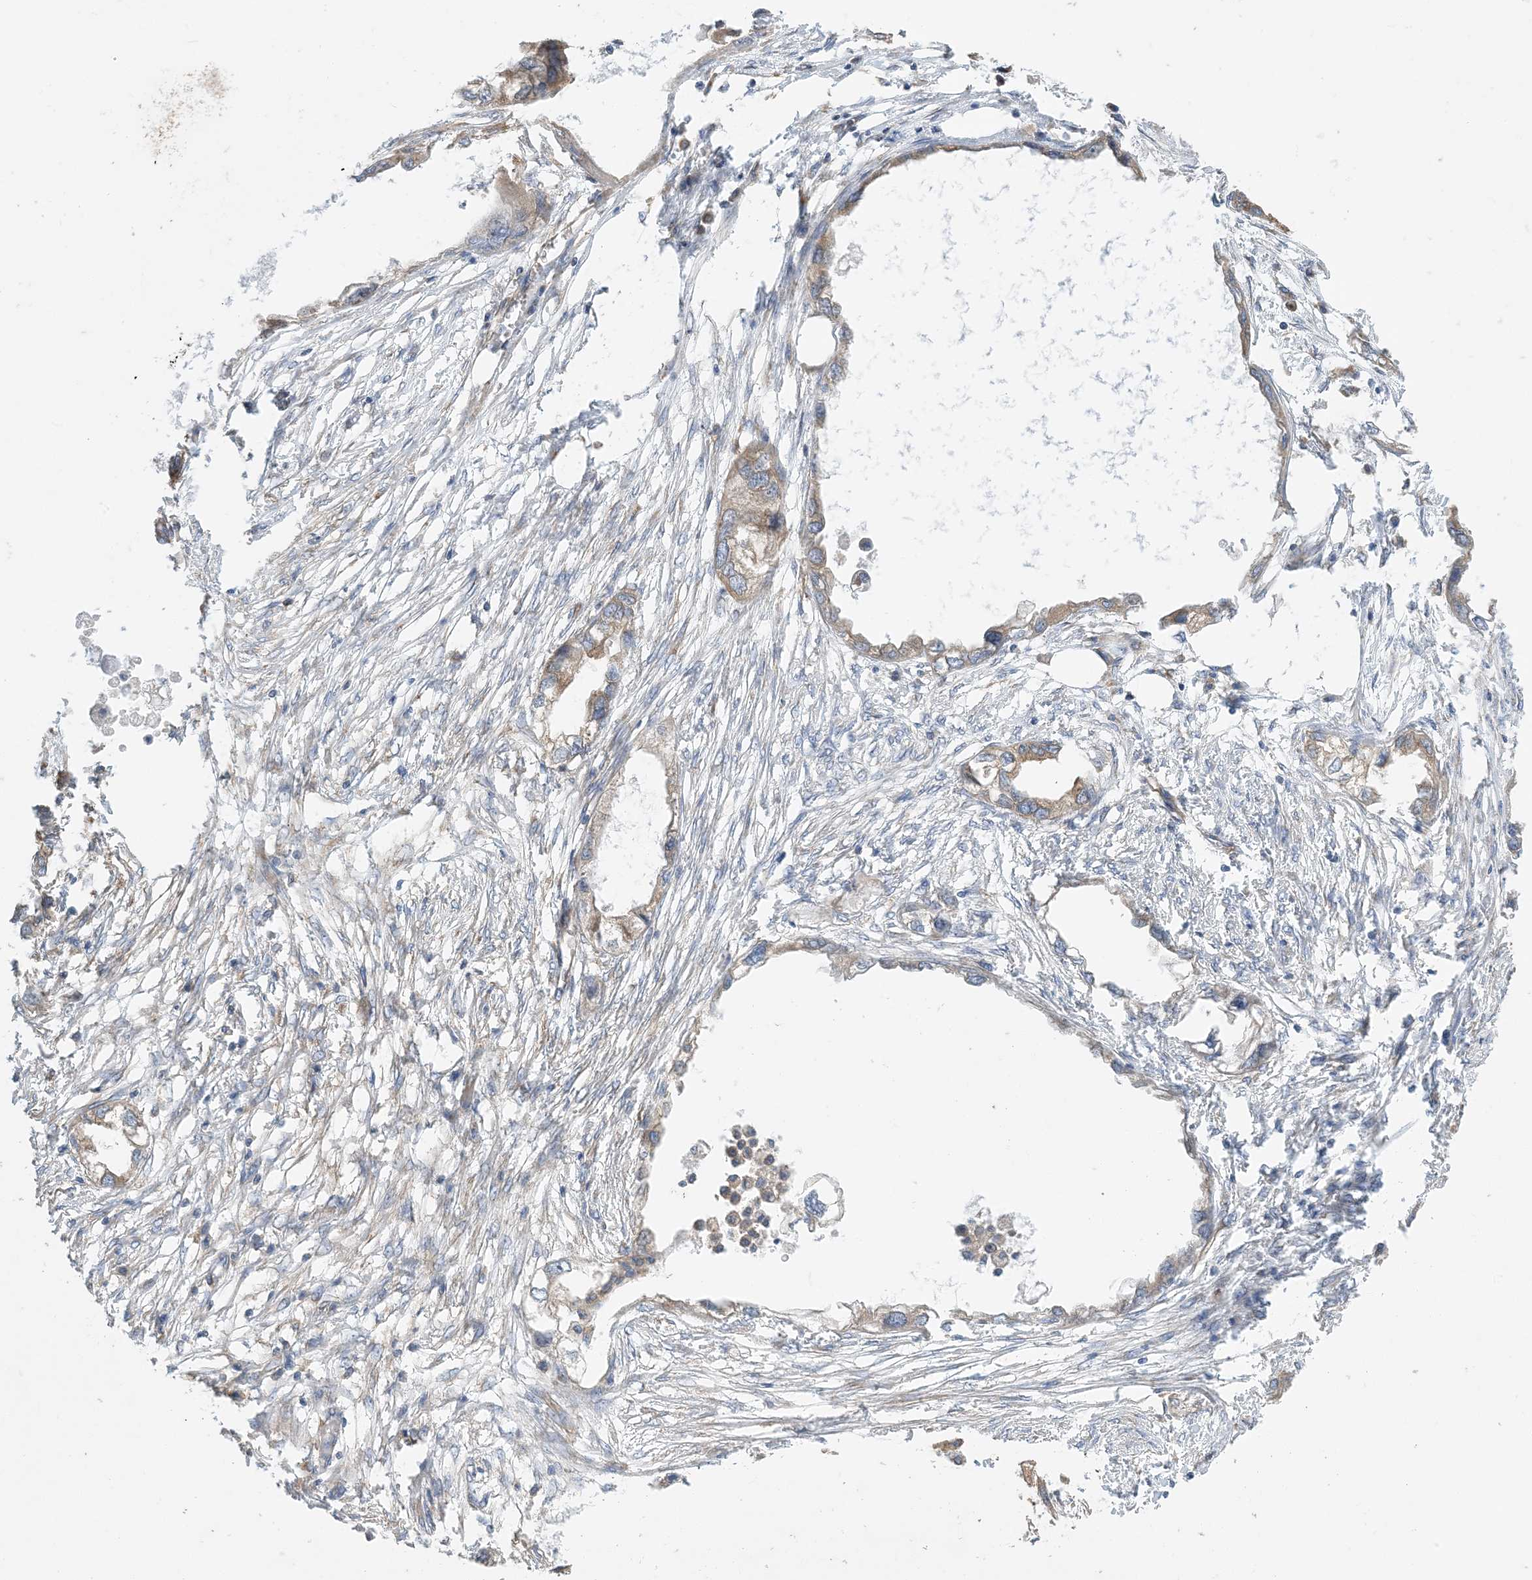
{"staining": {"intensity": "moderate", "quantity": "<25%", "location": "cytoplasmic/membranous"}, "tissue": "endometrial cancer", "cell_type": "Tumor cells", "image_type": "cancer", "snomed": [{"axis": "morphology", "description": "Adenocarcinoma, NOS"}, {"axis": "morphology", "description": "Adenocarcinoma, metastatic, NOS"}, {"axis": "topography", "description": "Adipose tissue"}, {"axis": "topography", "description": "Endometrium"}], "caption": "This image exhibits immunohistochemistry staining of human endometrial cancer, with low moderate cytoplasmic/membranous expression in about <25% of tumor cells.", "gene": "SIDT1", "patient": {"sex": "female", "age": 67}}